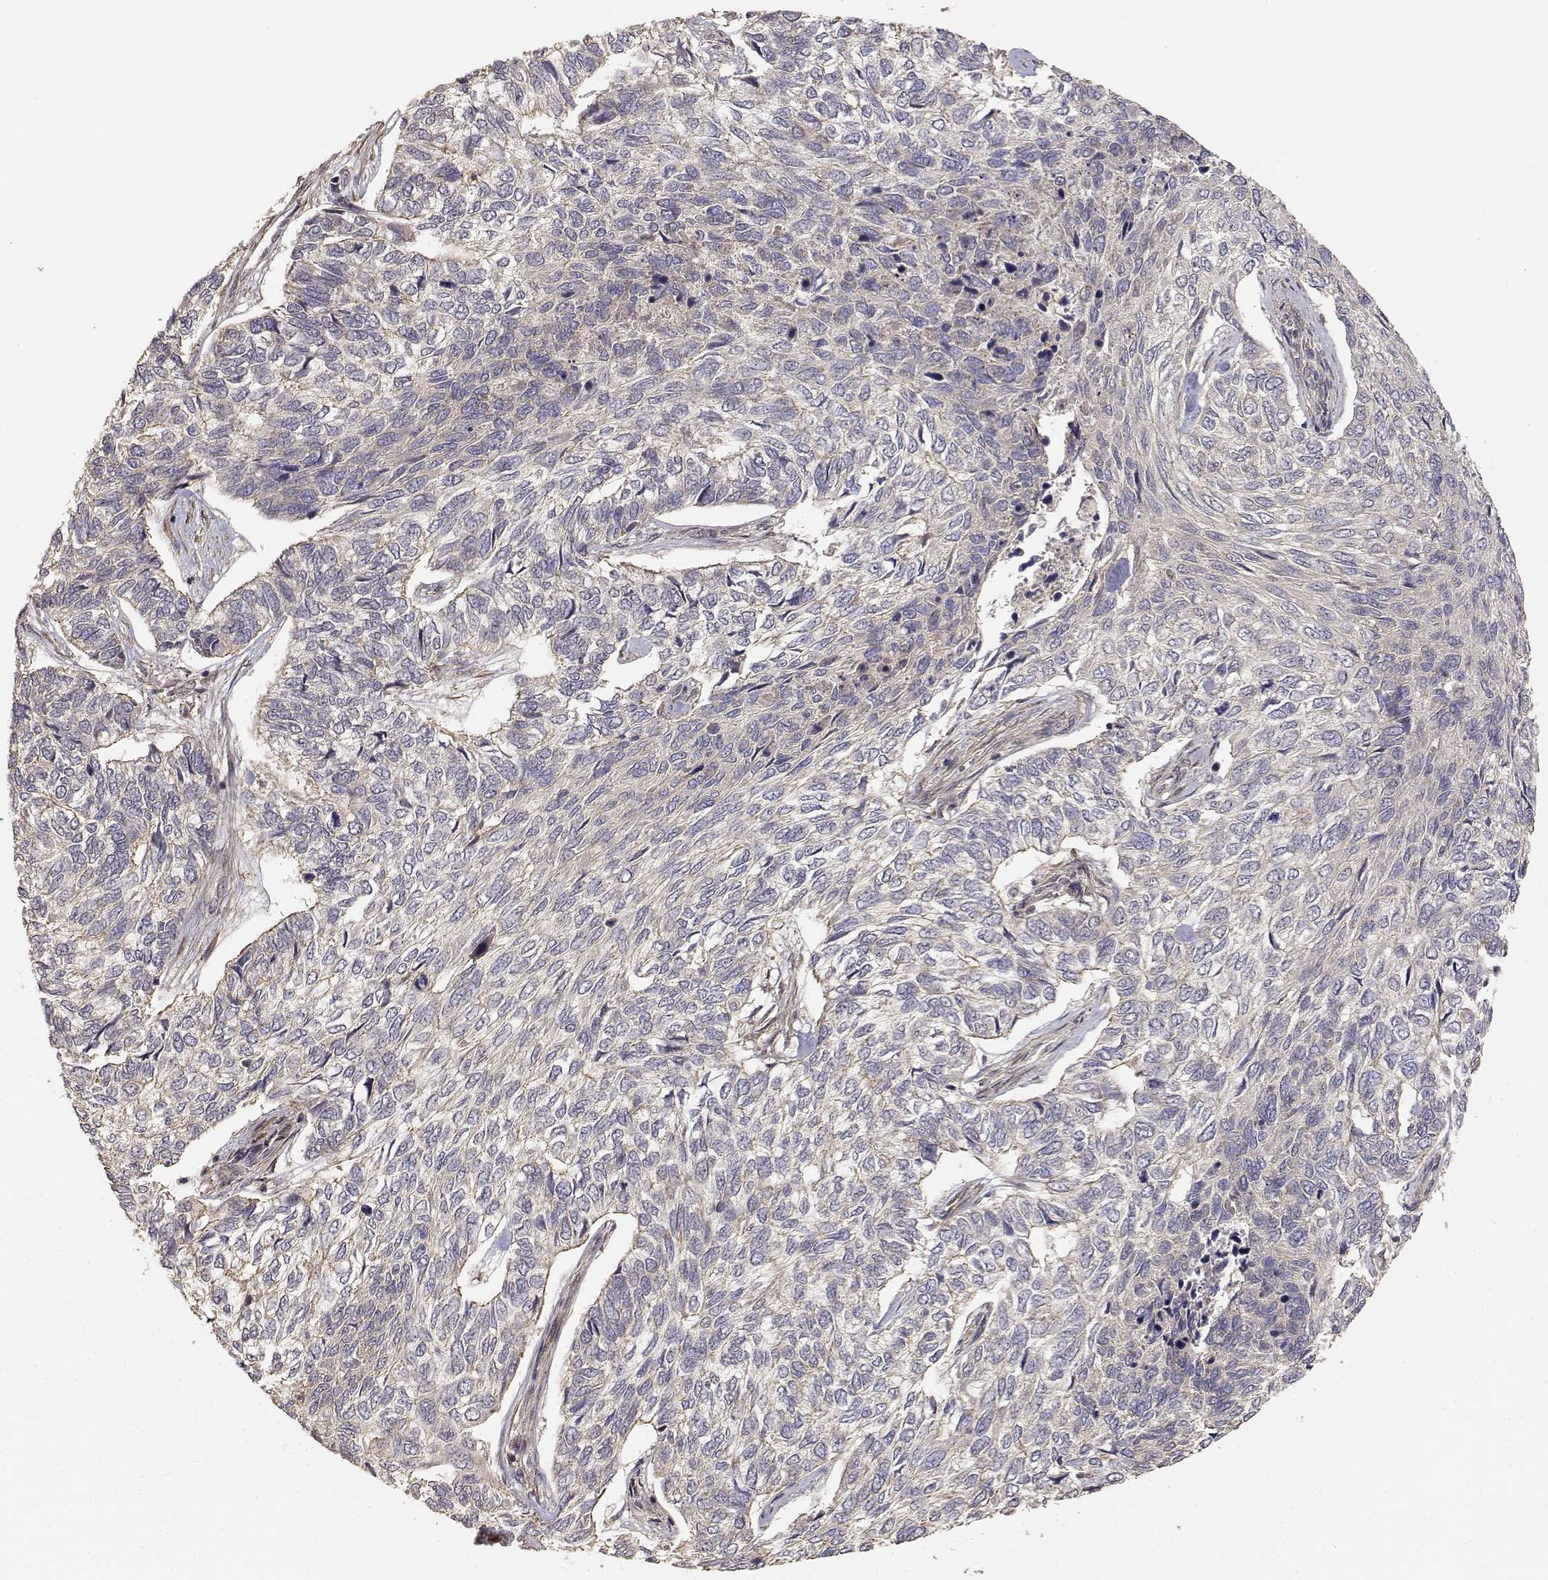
{"staining": {"intensity": "weak", "quantity": "<25%", "location": "cytoplasmic/membranous"}, "tissue": "skin cancer", "cell_type": "Tumor cells", "image_type": "cancer", "snomed": [{"axis": "morphology", "description": "Basal cell carcinoma"}, {"axis": "topography", "description": "Skin"}], "caption": "DAB immunohistochemical staining of skin cancer (basal cell carcinoma) reveals no significant staining in tumor cells.", "gene": "PICK1", "patient": {"sex": "female", "age": 65}}